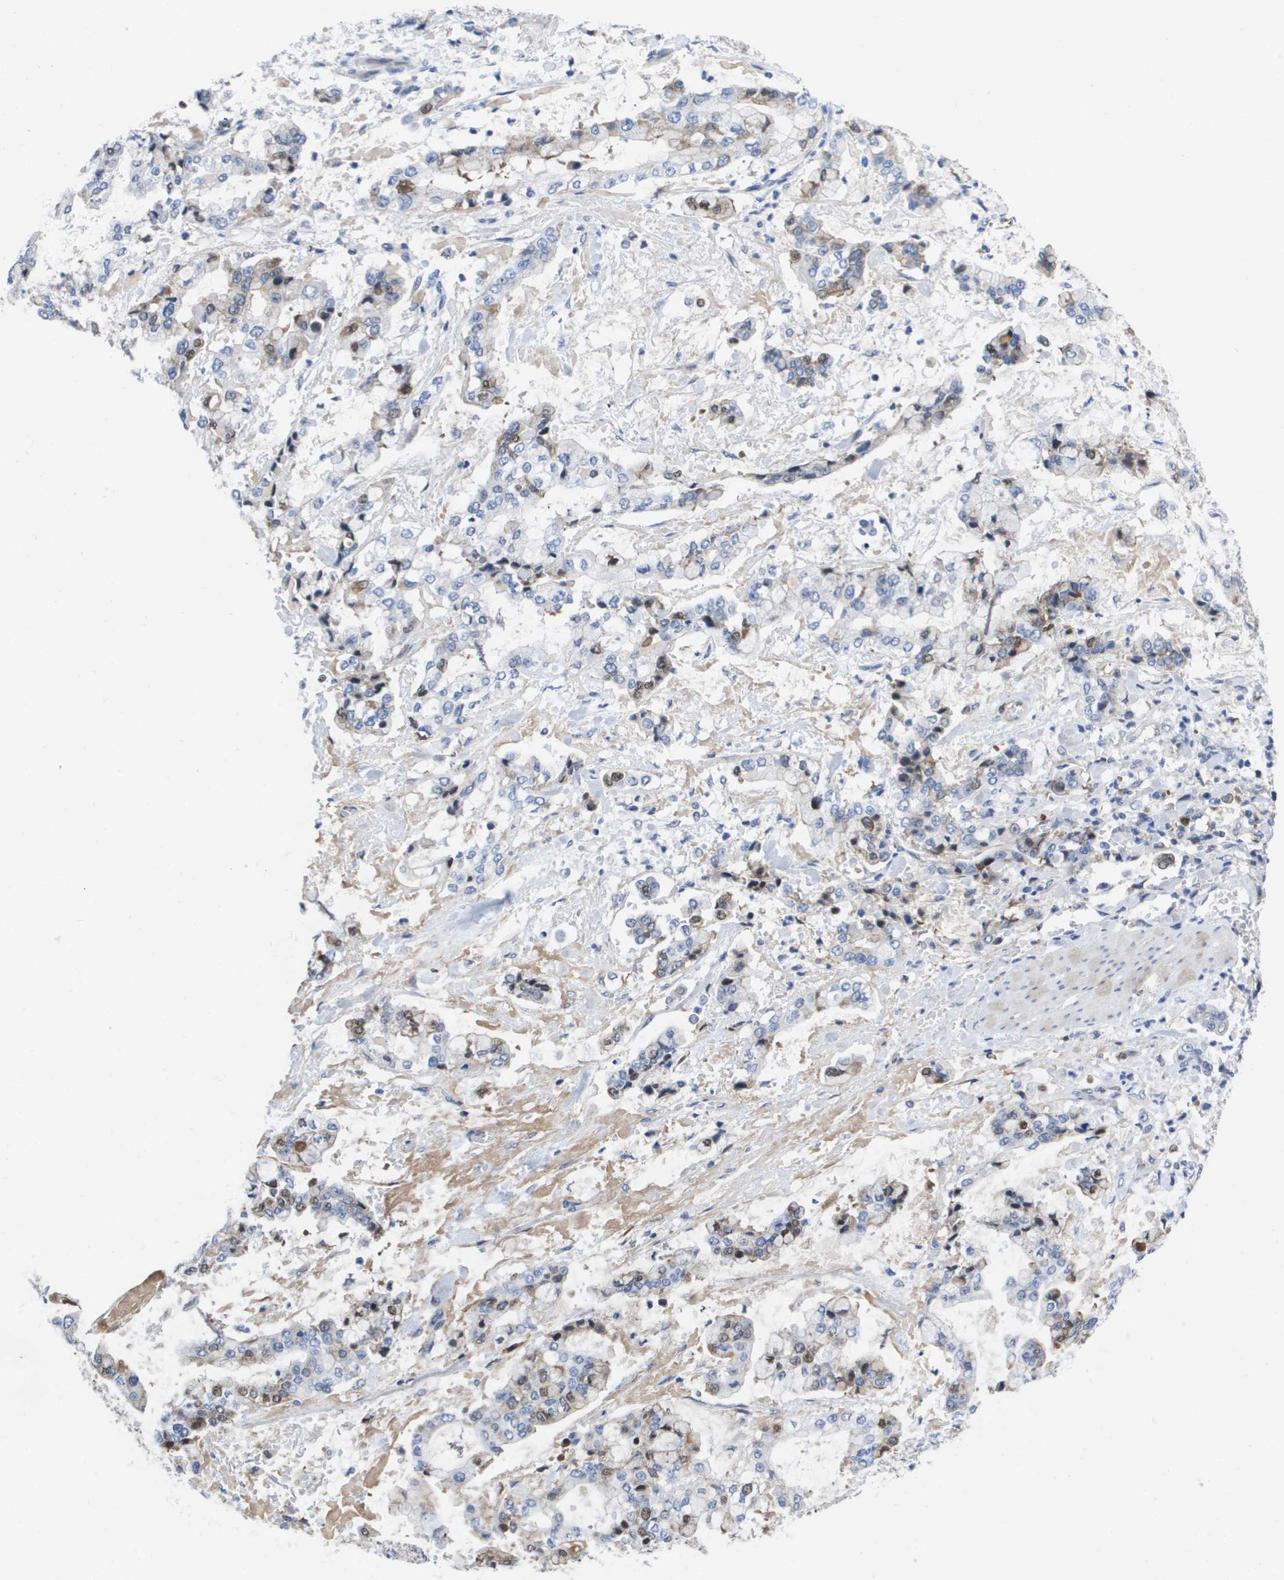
{"staining": {"intensity": "weak", "quantity": "<25%", "location": "cytoplasmic/membranous,nuclear"}, "tissue": "stomach cancer", "cell_type": "Tumor cells", "image_type": "cancer", "snomed": [{"axis": "morphology", "description": "Normal tissue, NOS"}, {"axis": "morphology", "description": "Adenocarcinoma, NOS"}, {"axis": "topography", "description": "Stomach, upper"}, {"axis": "topography", "description": "Stomach"}], "caption": "Stomach cancer (adenocarcinoma) was stained to show a protein in brown. There is no significant staining in tumor cells.", "gene": "SERPINC1", "patient": {"sex": "male", "age": 76}}